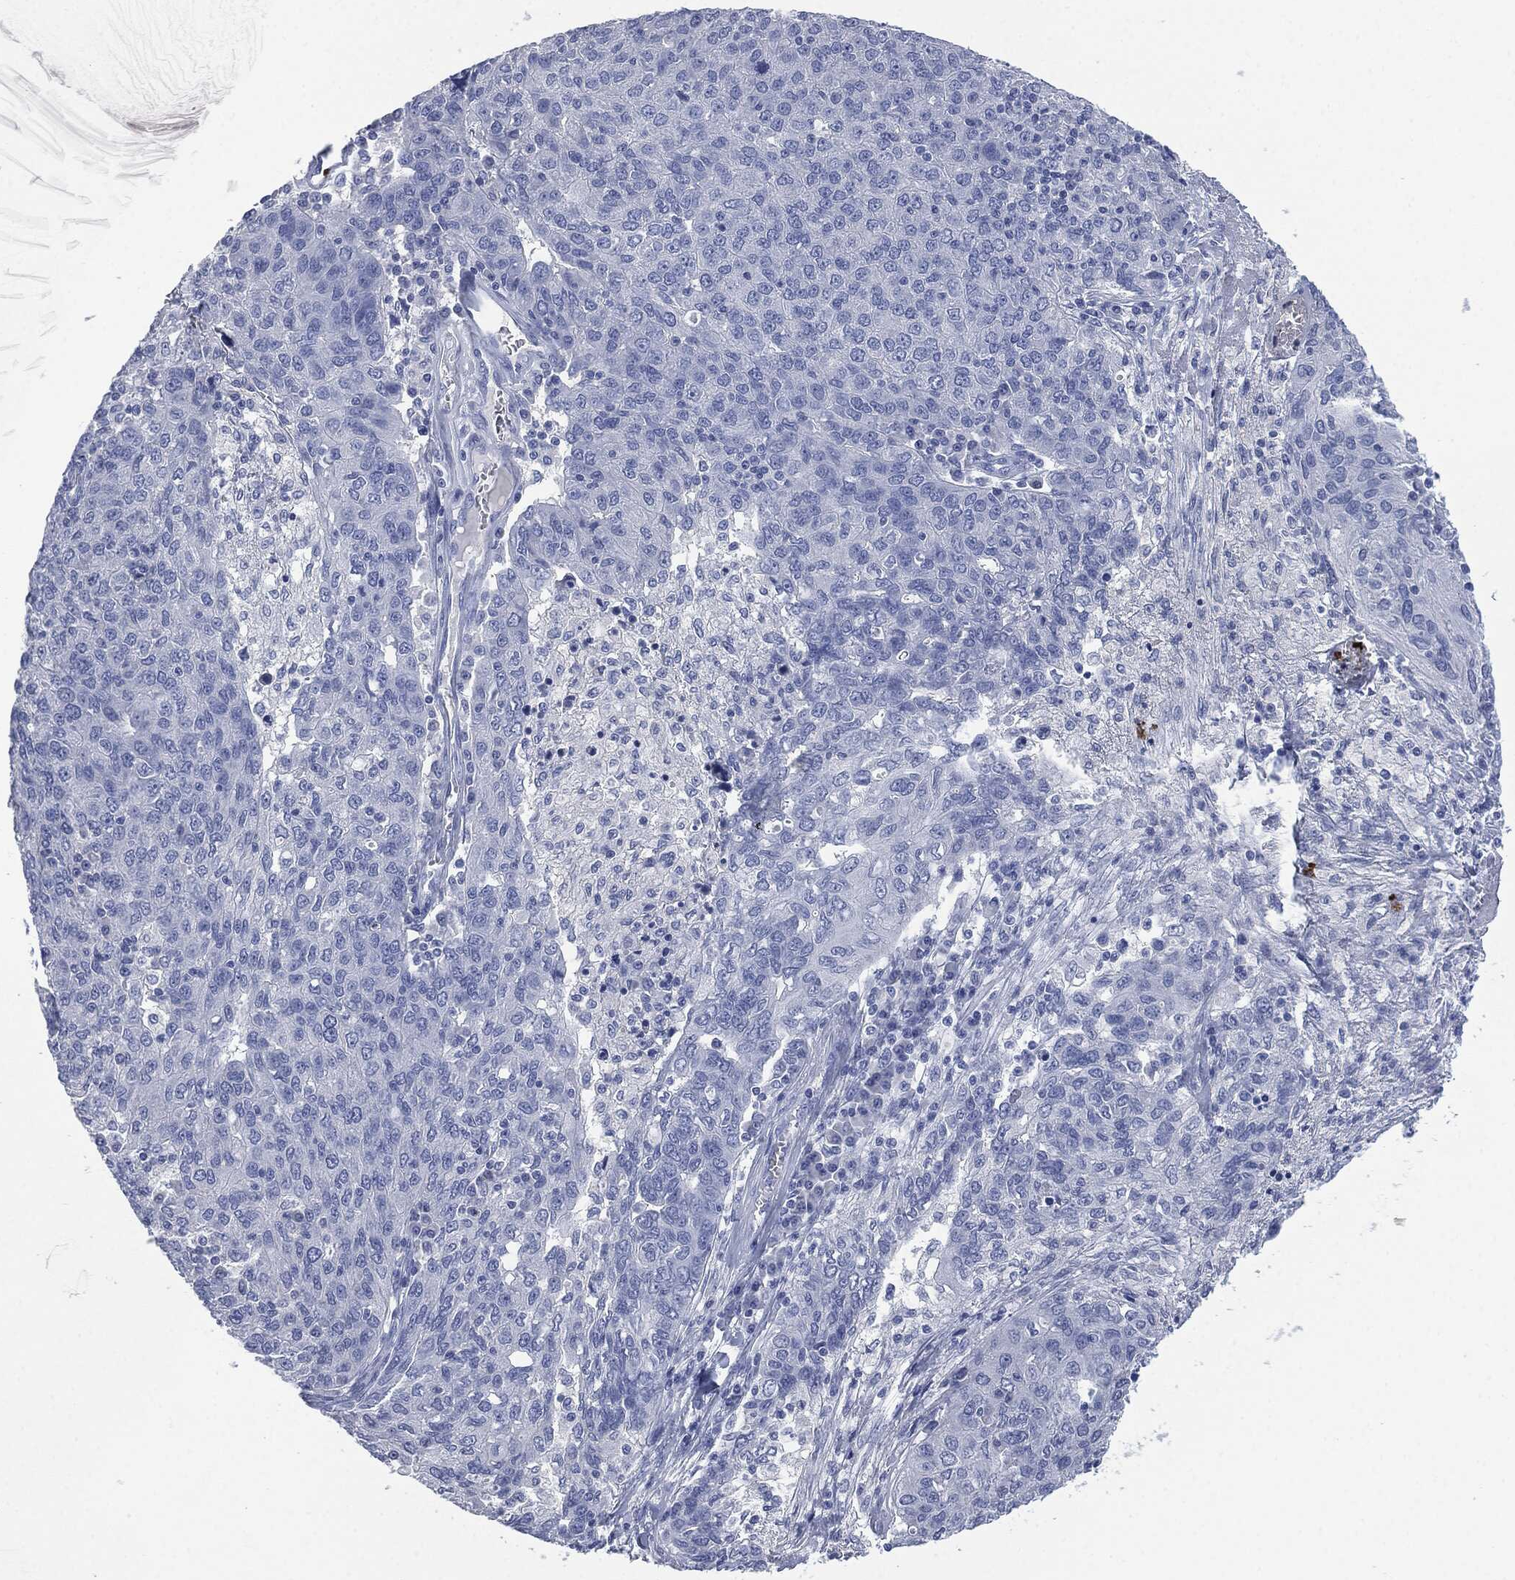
{"staining": {"intensity": "negative", "quantity": "none", "location": "none"}, "tissue": "ovarian cancer", "cell_type": "Tumor cells", "image_type": "cancer", "snomed": [{"axis": "morphology", "description": "Carcinoma, endometroid"}, {"axis": "topography", "description": "Ovary"}], "caption": "There is no significant expression in tumor cells of ovarian cancer (endometroid carcinoma).", "gene": "CEACAM8", "patient": {"sex": "female", "age": 50}}